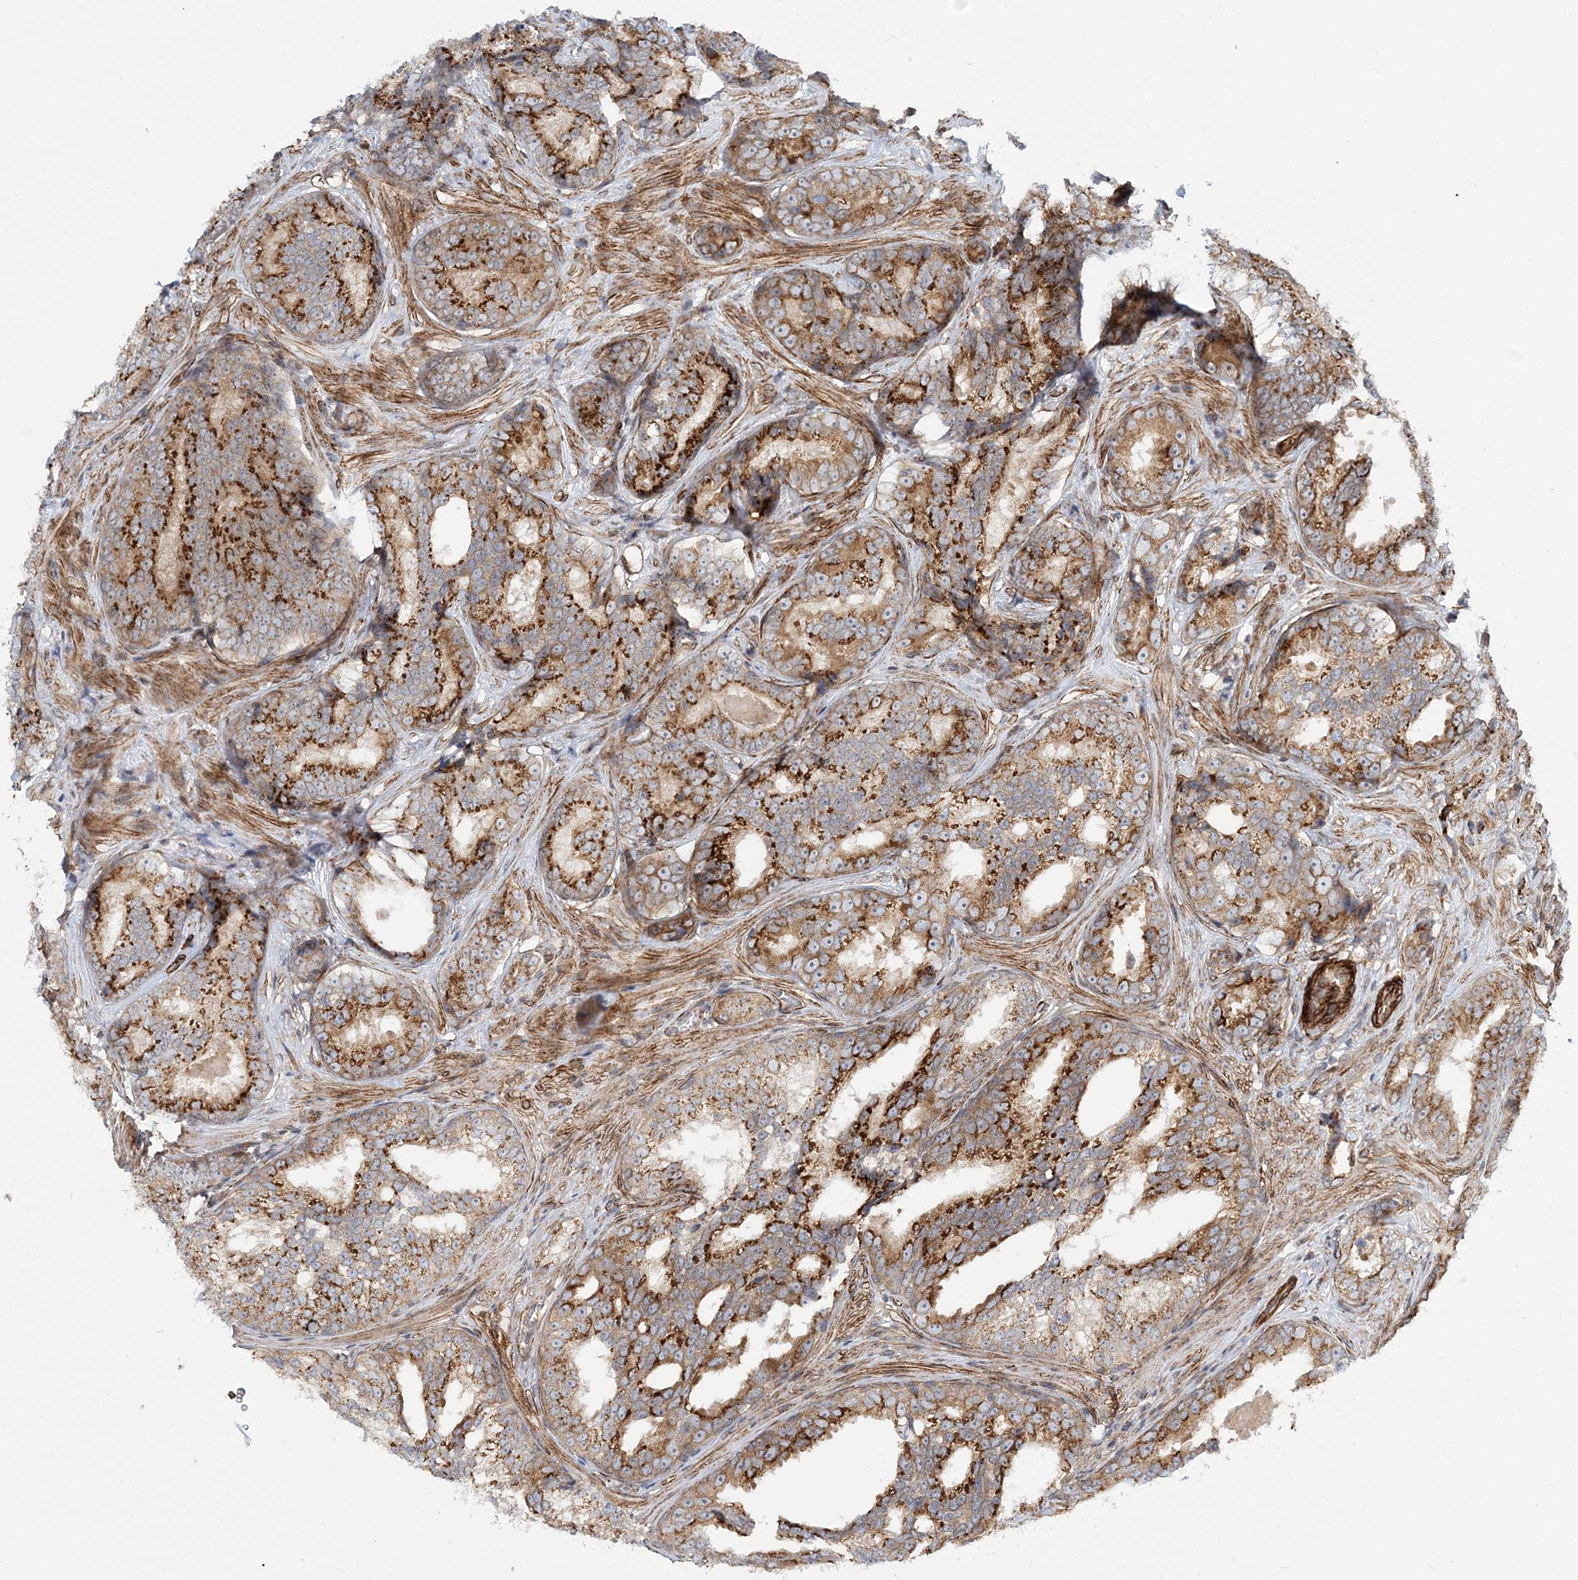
{"staining": {"intensity": "strong", "quantity": ">75%", "location": "cytoplasmic/membranous"}, "tissue": "prostate cancer", "cell_type": "Tumor cells", "image_type": "cancer", "snomed": [{"axis": "morphology", "description": "Adenocarcinoma, High grade"}, {"axis": "topography", "description": "Prostate"}], "caption": "This is a histology image of immunohistochemistry staining of prostate high-grade adenocarcinoma, which shows strong staining in the cytoplasmic/membranous of tumor cells.", "gene": "NBAS", "patient": {"sex": "male", "age": 66}}